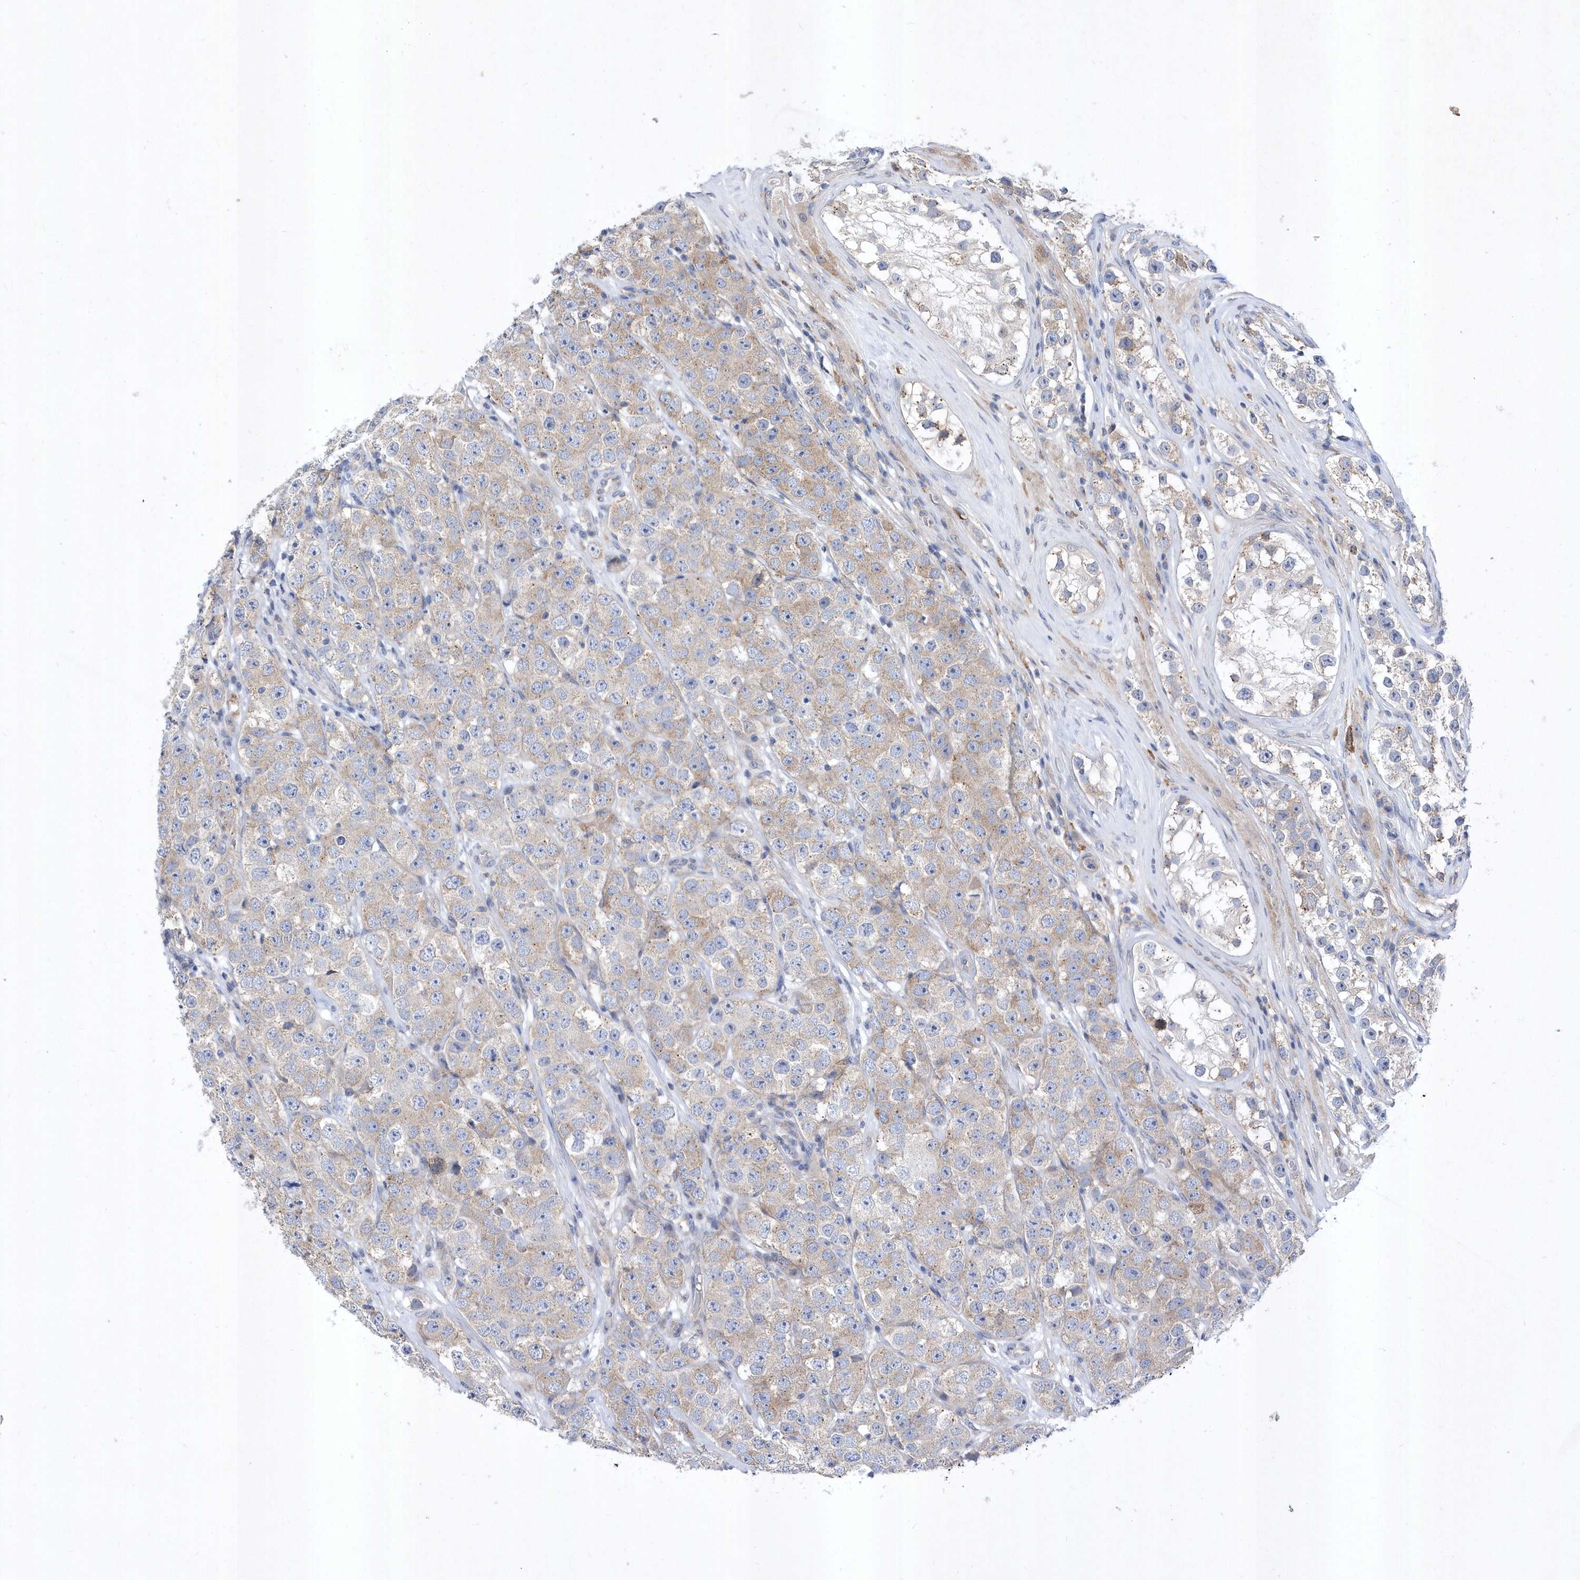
{"staining": {"intensity": "weak", "quantity": "25%-75%", "location": "cytoplasmic/membranous"}, "tissue": "testis cancer", "cell_type": "Tumor cells", "image_type": "cancer", "snomed": [{"axis": "morphology", "description": "Seminoma, NOS"}, {"axis": "topography", "description": "Testis"}], "caption": "An image of human testis cancer (seminoma) stained for a protein exhibits weak cytoplasmic/membranous brown staining in tumor cells. The protein is shown in brown color, while the nuclei are stained blue.", "gene": "LONRF2", "patient": {"sex": "male", "age": 28}}